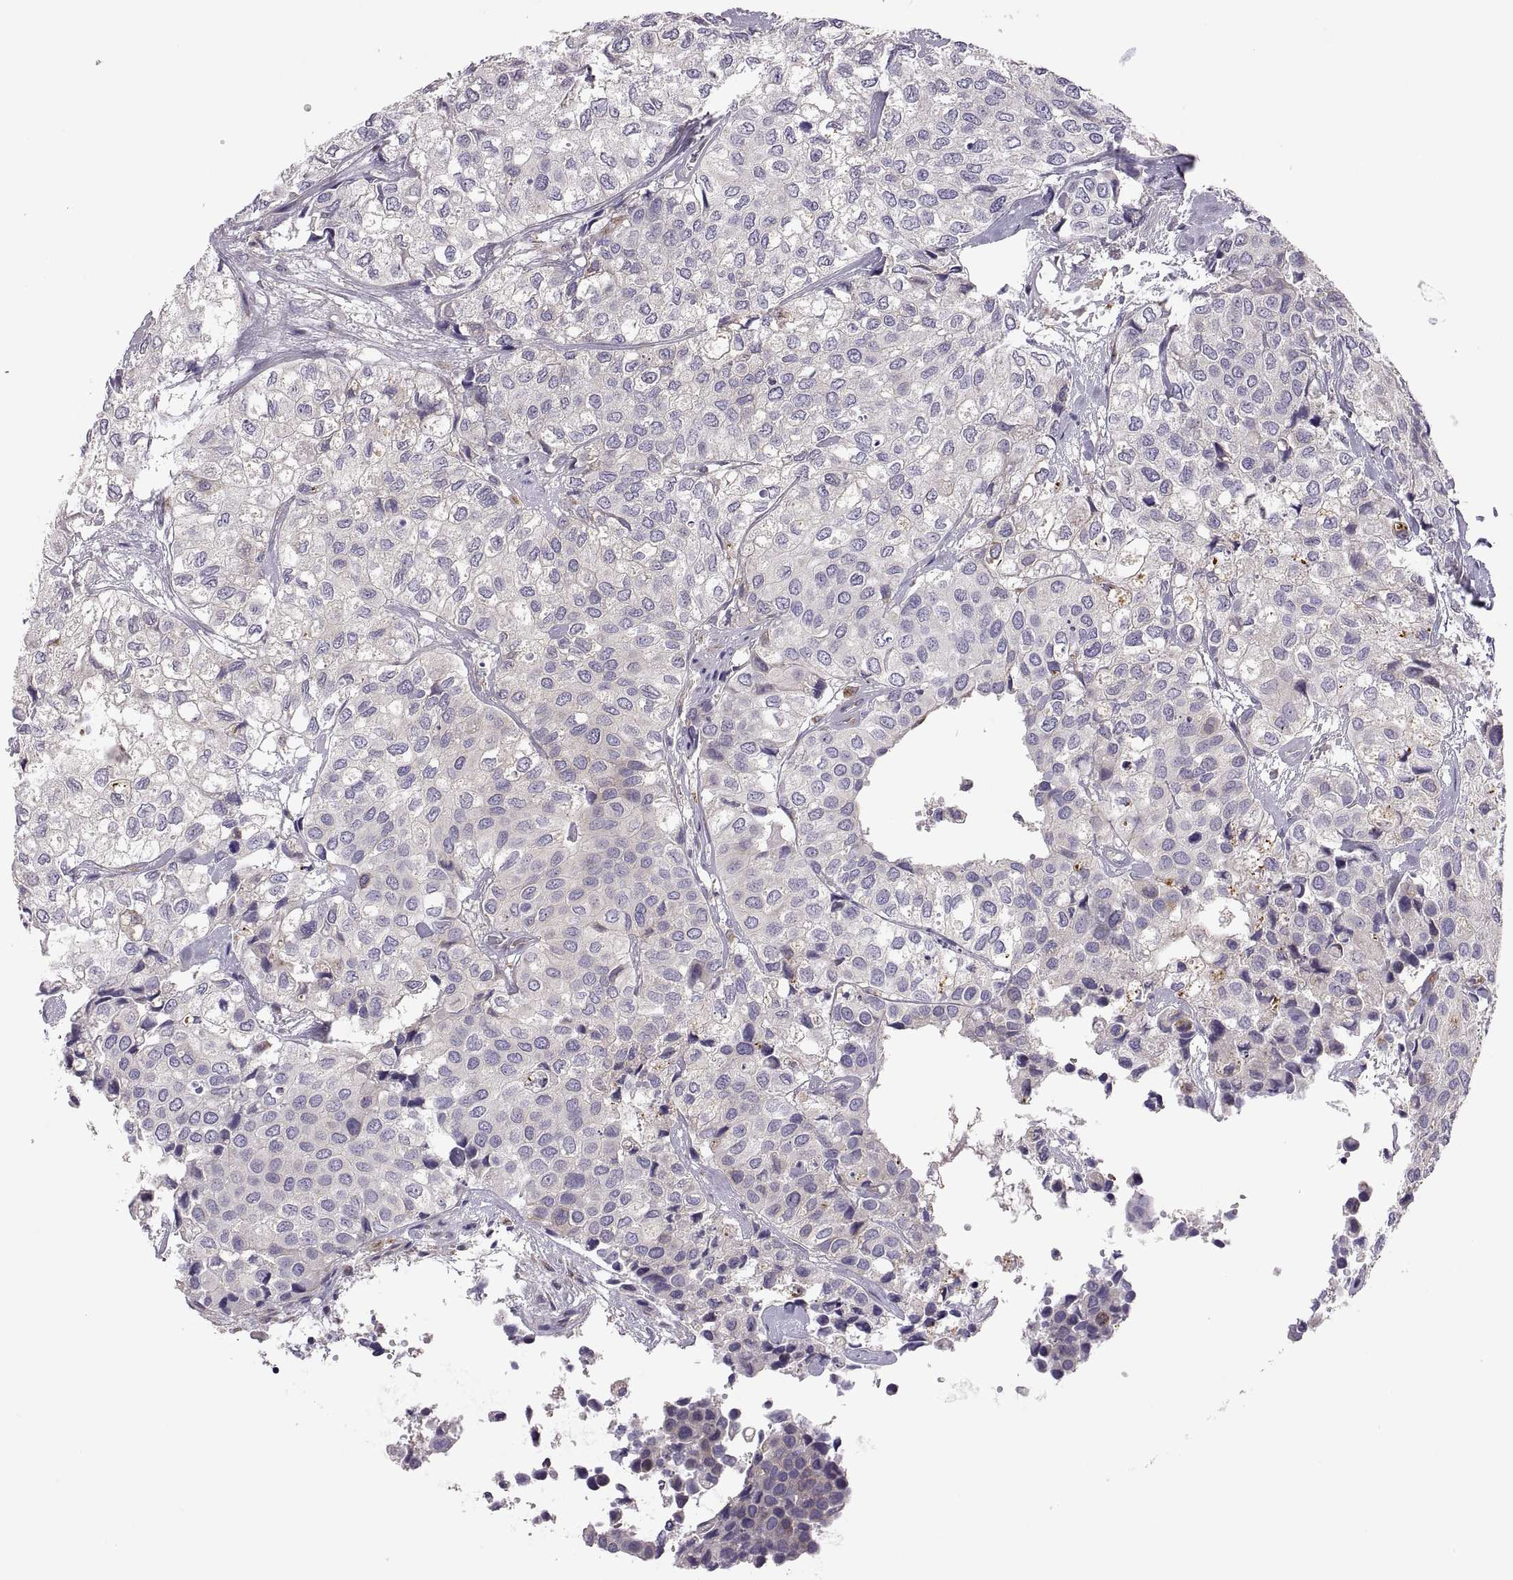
{"staining": {"intensity": "negative", "quantity": "none", "location": "none"}, "tissue": "urothelial cancer", "cell_type": "Tumor cells", "image_type": "cancer", "snomed": [{"axis": "morphology", "description": "Urothelial carcinoma, High grade"}, {"axis": "topography", "description": "Urinary bladder"}], "caption": "Protein analysis of urothelial carcinoma (high-grade) demonstrates no significant expression in tumor cells. Brightfield microscopy of immunohistochemistry (IHC) stained with DAB (brown) and hematoxylin (blue), captured at high magnification.", "gene": "SPATA32", "patient": {"sex": "male", "age": 73}}